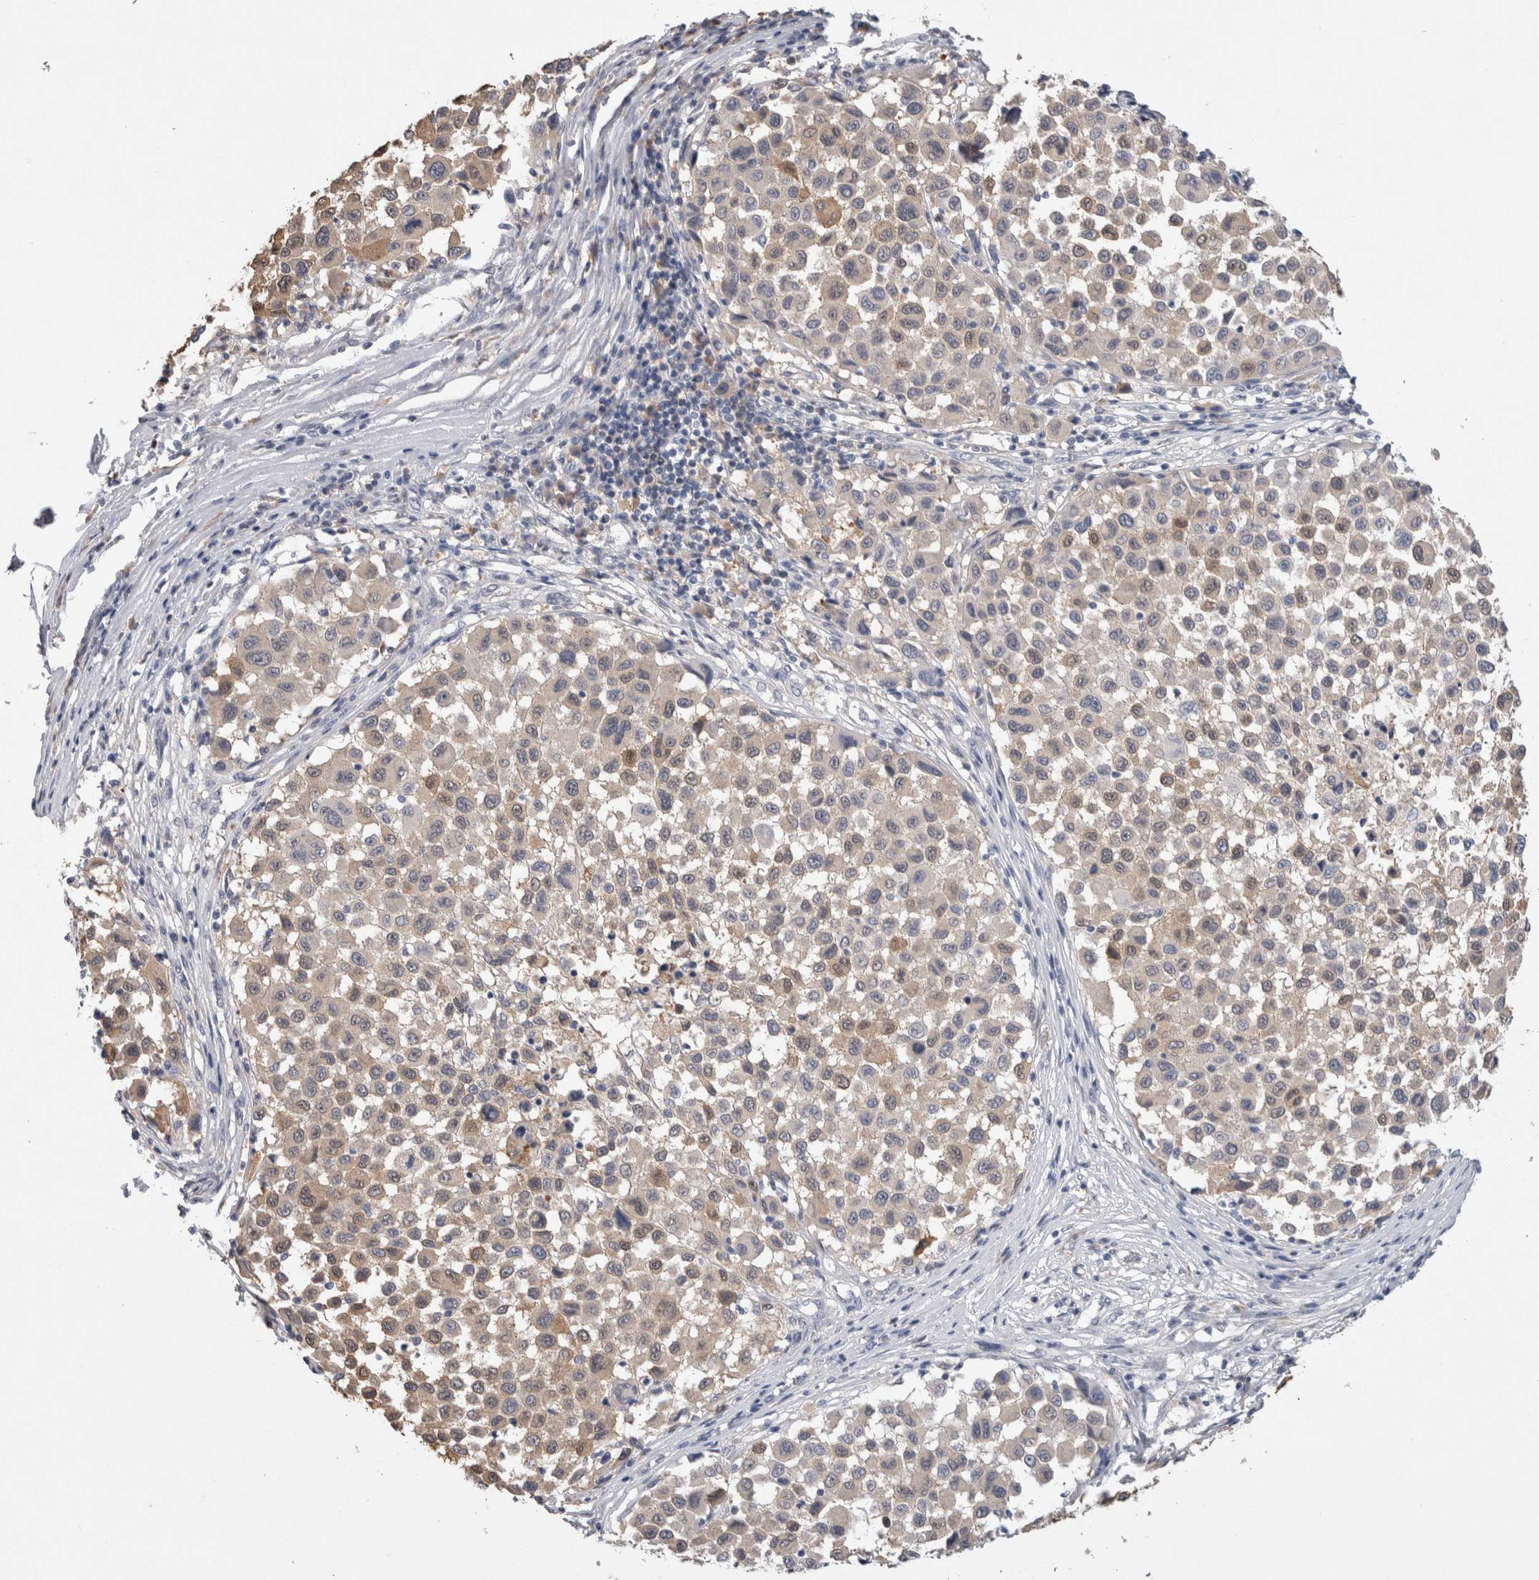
{"staining": {"intensity": "weak", "quantity": "<25%", "location": "nuclear"}, "tissue": "melanoma", "cell_type": "Tumor cells", "image_type": "cancer", "snomed": [{"axis": "morphology", "description": "Malignant melanoma, Metastatic site"}, {"axis": "topography", "description": "Lymph node"}], "caption": "Immunohistochemistry (IHC) of malignant melanoma (metastatic site) displays no positivity in tumor cells.", "gene": "FABP7", "patient": {"sex": "male", "age": 61}}